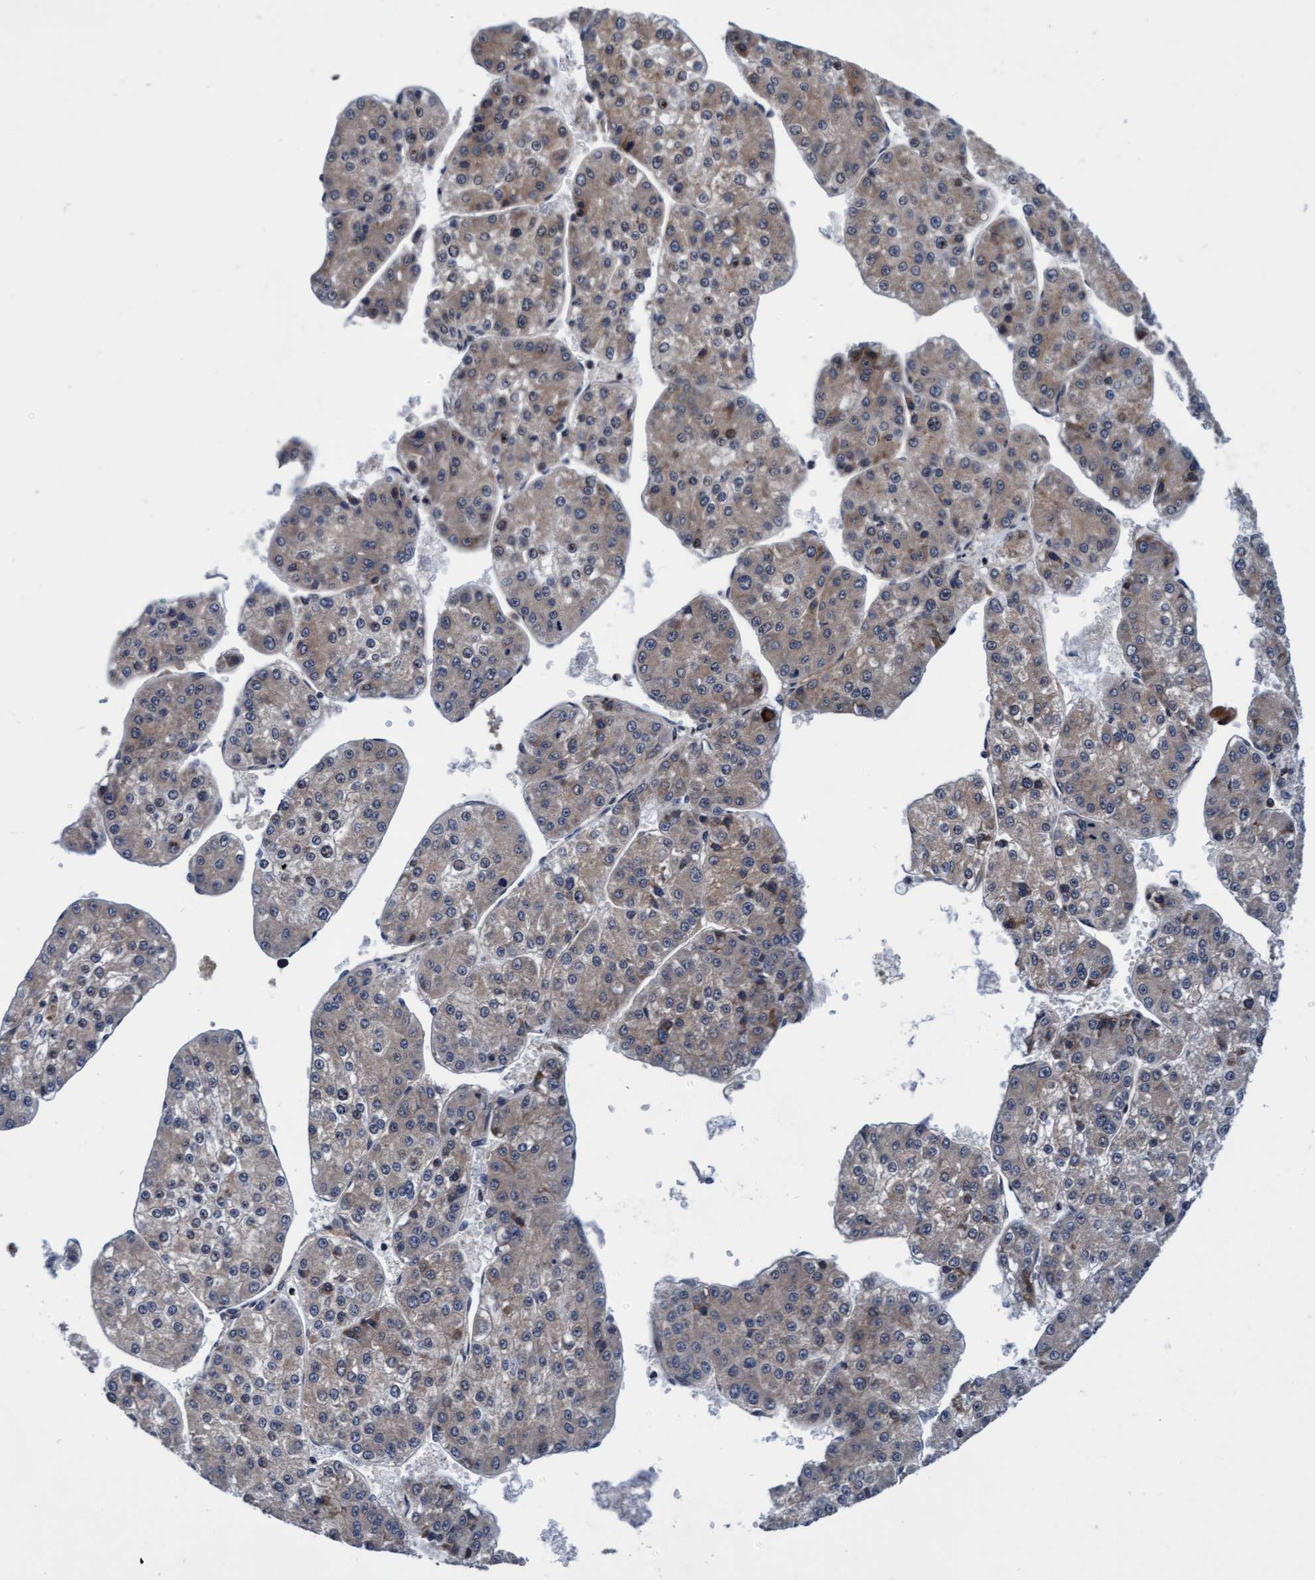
{"staining": {"intensity": "weak", "quantity": "25%-75%", "location": "cytoplasmic/membranous"}, "tissue": "liver cancer", "cell_type": "Tumor cells", "image_type": "cancer", "snomed": [{"axis": "morphology", "description": "Carcinoma, Hepatocellular, NOS"}, {"axis": "topography", "description": "Liver"}], "caption": "A low amount of weak cytoplasmic/membranous expression is identified in about 25%-75% of tumor cells in liver cancer tissue. (brown staining indicates protein expression, while blue staining denotes nuclei).", "gene": "EFCAB13", "patient": {"sex": "female", "age": 73}}